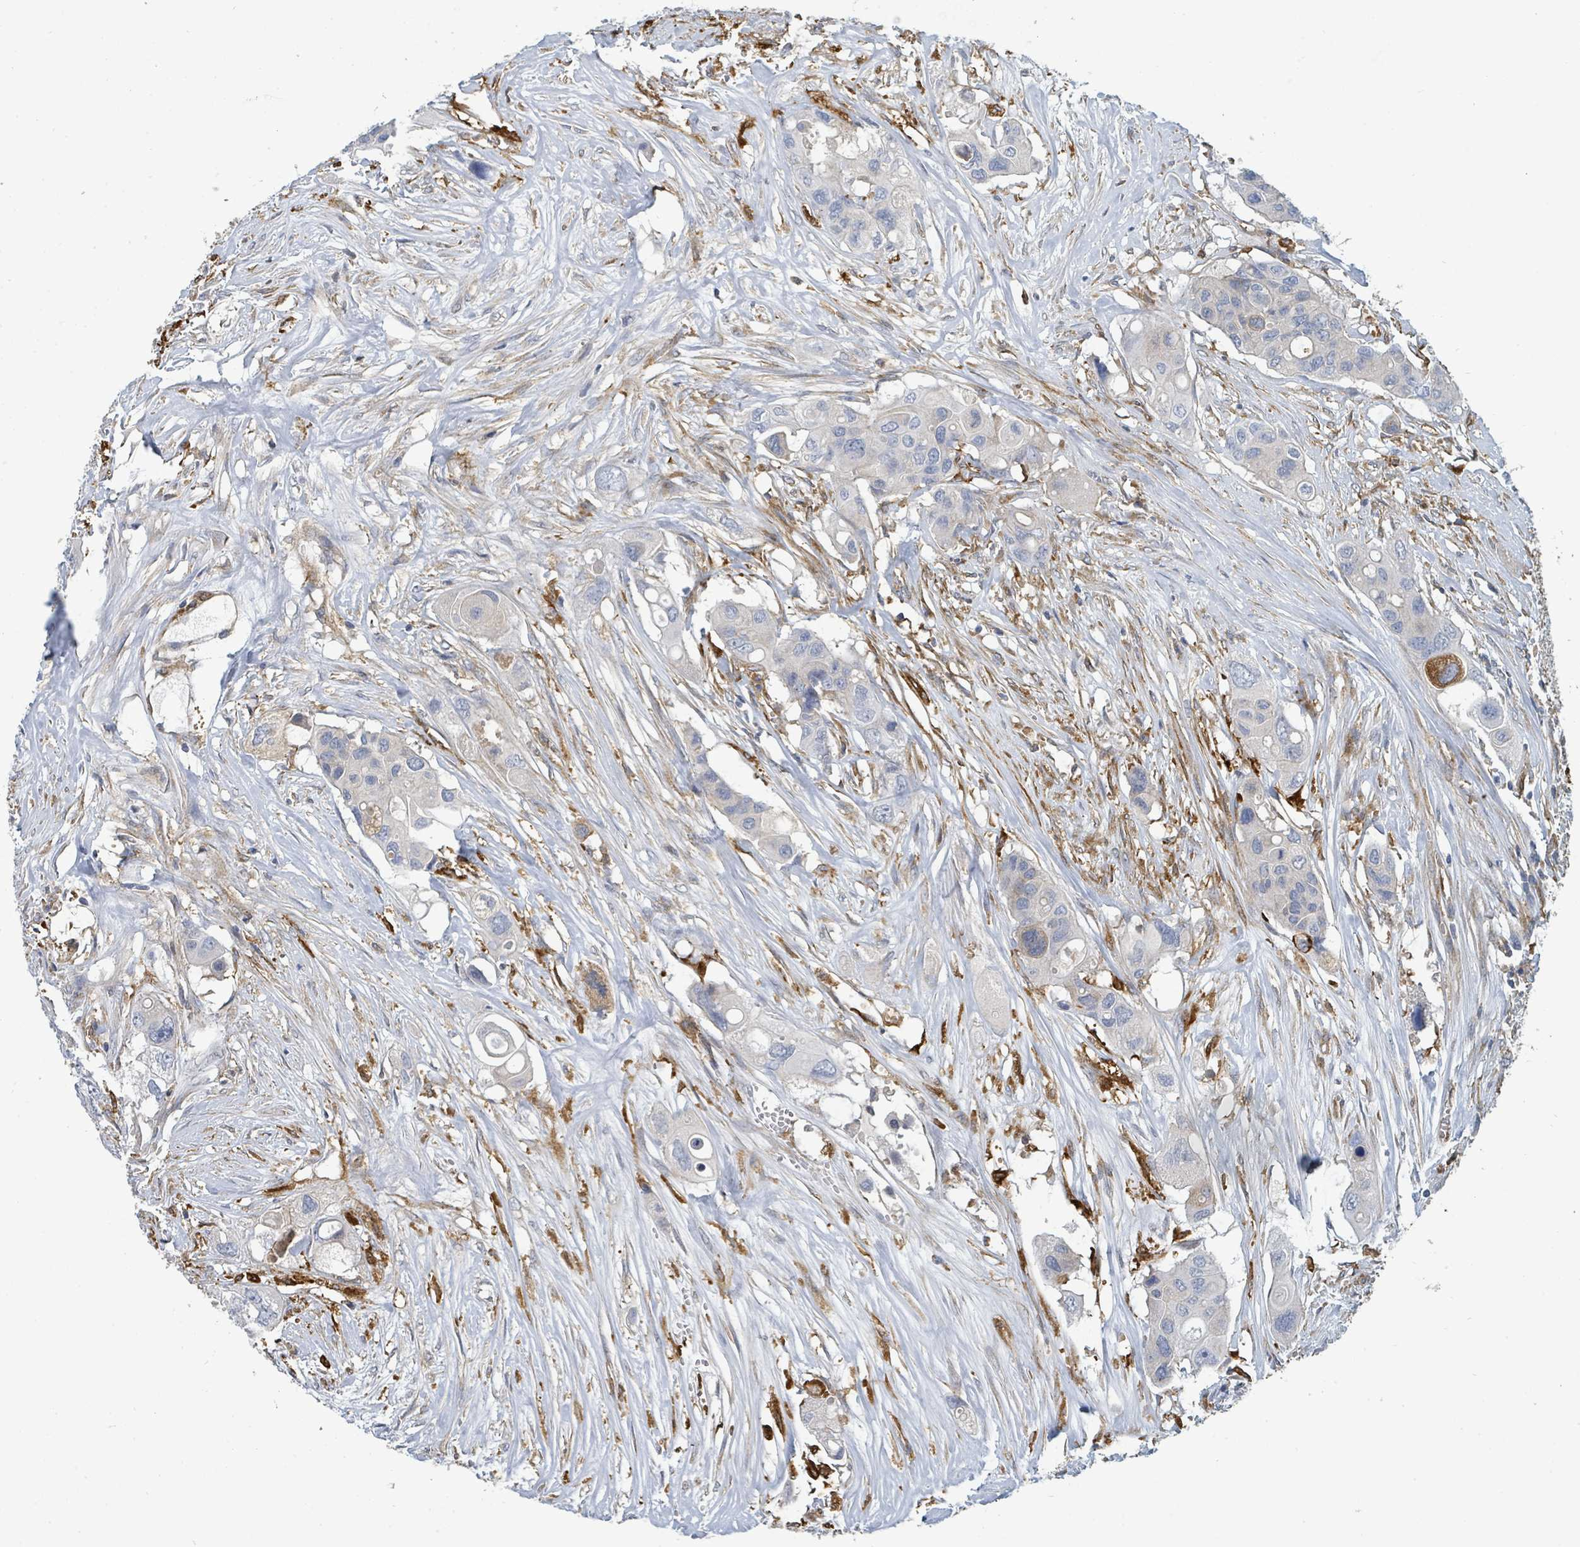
{"staining": {"intensity": "weak", "quantity": "<25%", "location": "cytoplasmic/membranous"}, "tissue": "colorectal cancer", "cell_type": "Tumor cells", "image_type": "cancer", "snomed": [{"axis": "morphology", "description": "Adenocarcinoma, NOS"}, {"axis": "topography", "description": "Colon"}], "caption": "Immunohistochemical staining of colorectal cancer reveals no significant expression in tumor cells.", "gene": "IFIT1", "patient": {"sex": "male", "age": 77}}